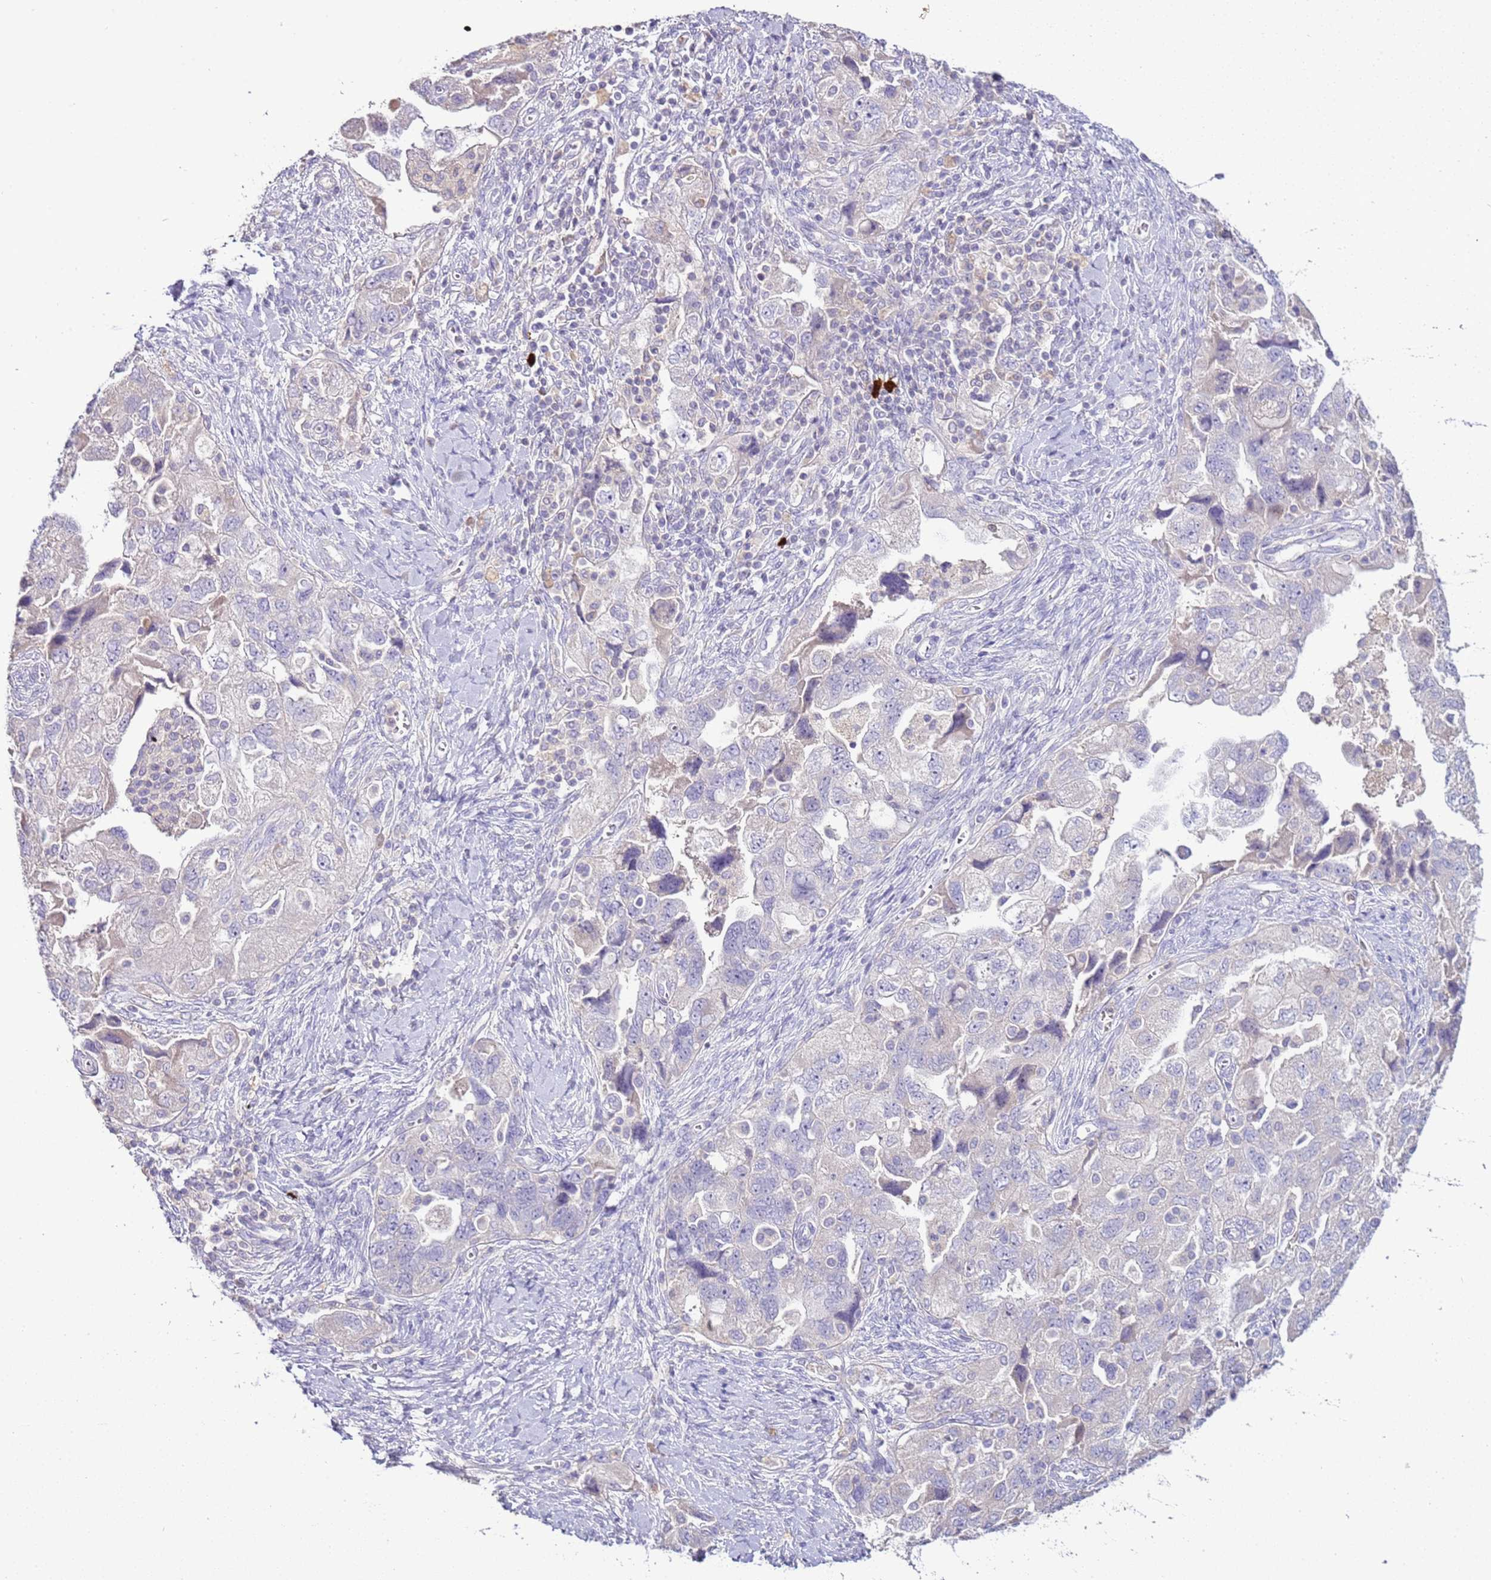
{"staining": {"intensity": "negative", "quantity": "none", "location": "none"}, "tissue": "ovarian cancer", "cell_type": "Tumor cells", "image_type": "cancer", "snomed": [{"axis": "morphology", "description": "Carcinoma, NOS"}, {"axis": "morphology", "description": "Cystadenocarcinoma, serous, NOS"}, {"axis": "topography", "description": "Ovary"}], "caption": "IHC image of neoplastic tissue: human ovarian cancer stained with DAB (3,3'-diaminobenzidine) demonstrates no significant protein staining in tumor cells.", "gene": "IL2RG", "patient": {"sex": "female", "age": 69}}